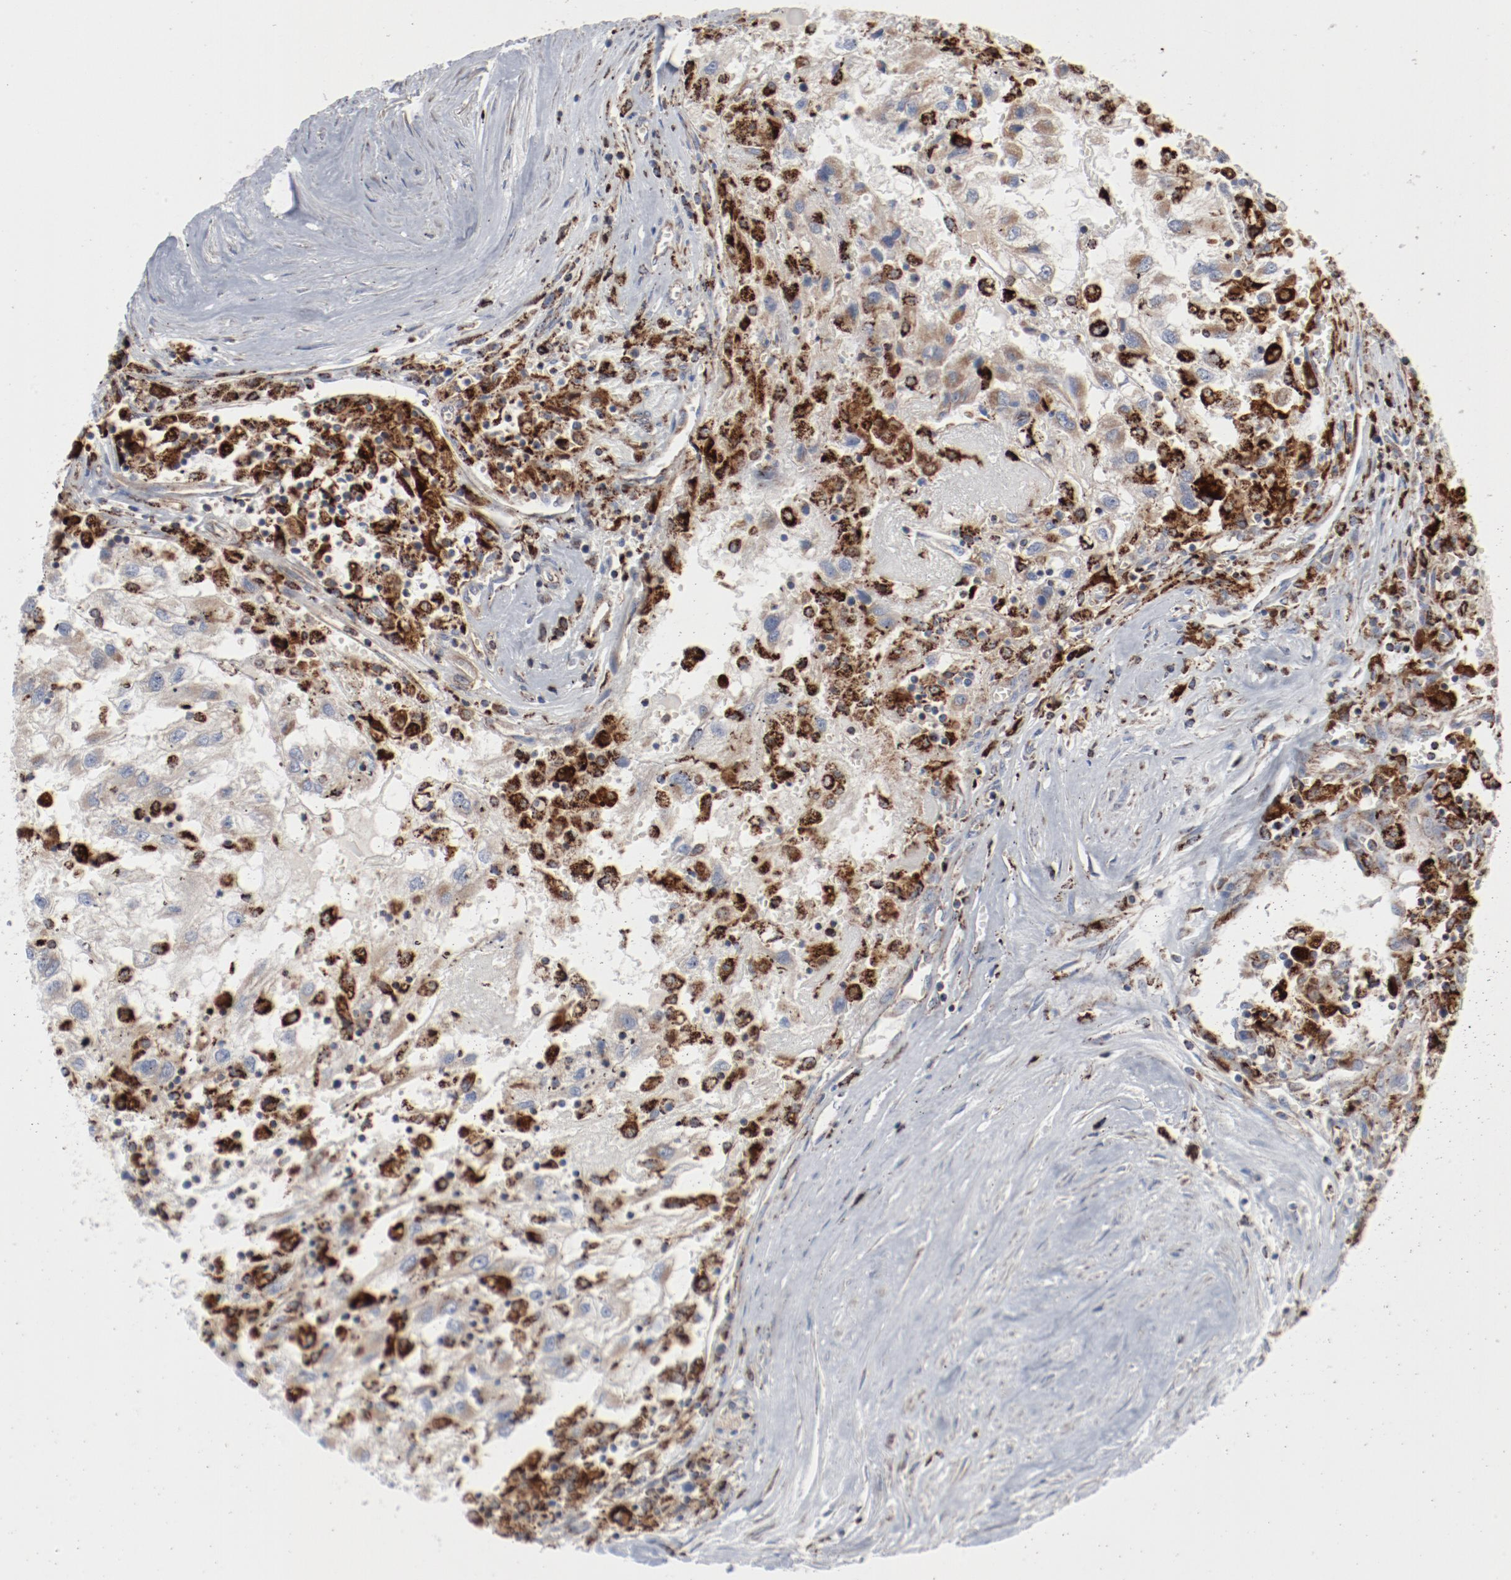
{"staining": {"intensity": "strong", "quantity": ">75%", "location": "cytoplasmic/membranous"}, "tissue": "renal cancer", "cell_type": "Tumor cells", "image_type": "cancer", "snomed": [{"axis": "morphology", "description": "Normal tissue, NOS"}, {"axis": "morphology", "description": "Adenocarcinoma, NOS"}, {"axis": "topography", "description": "Kidney"}], "caption": "Approximately >75% of tumor cells in renal adenocarcinoma display strong cytoplasmic/membranous protein positivity as visualized by brown immunohistochemical staining.", "gene": "SETD3", "patient": {"sex": "male", "age": 71}}